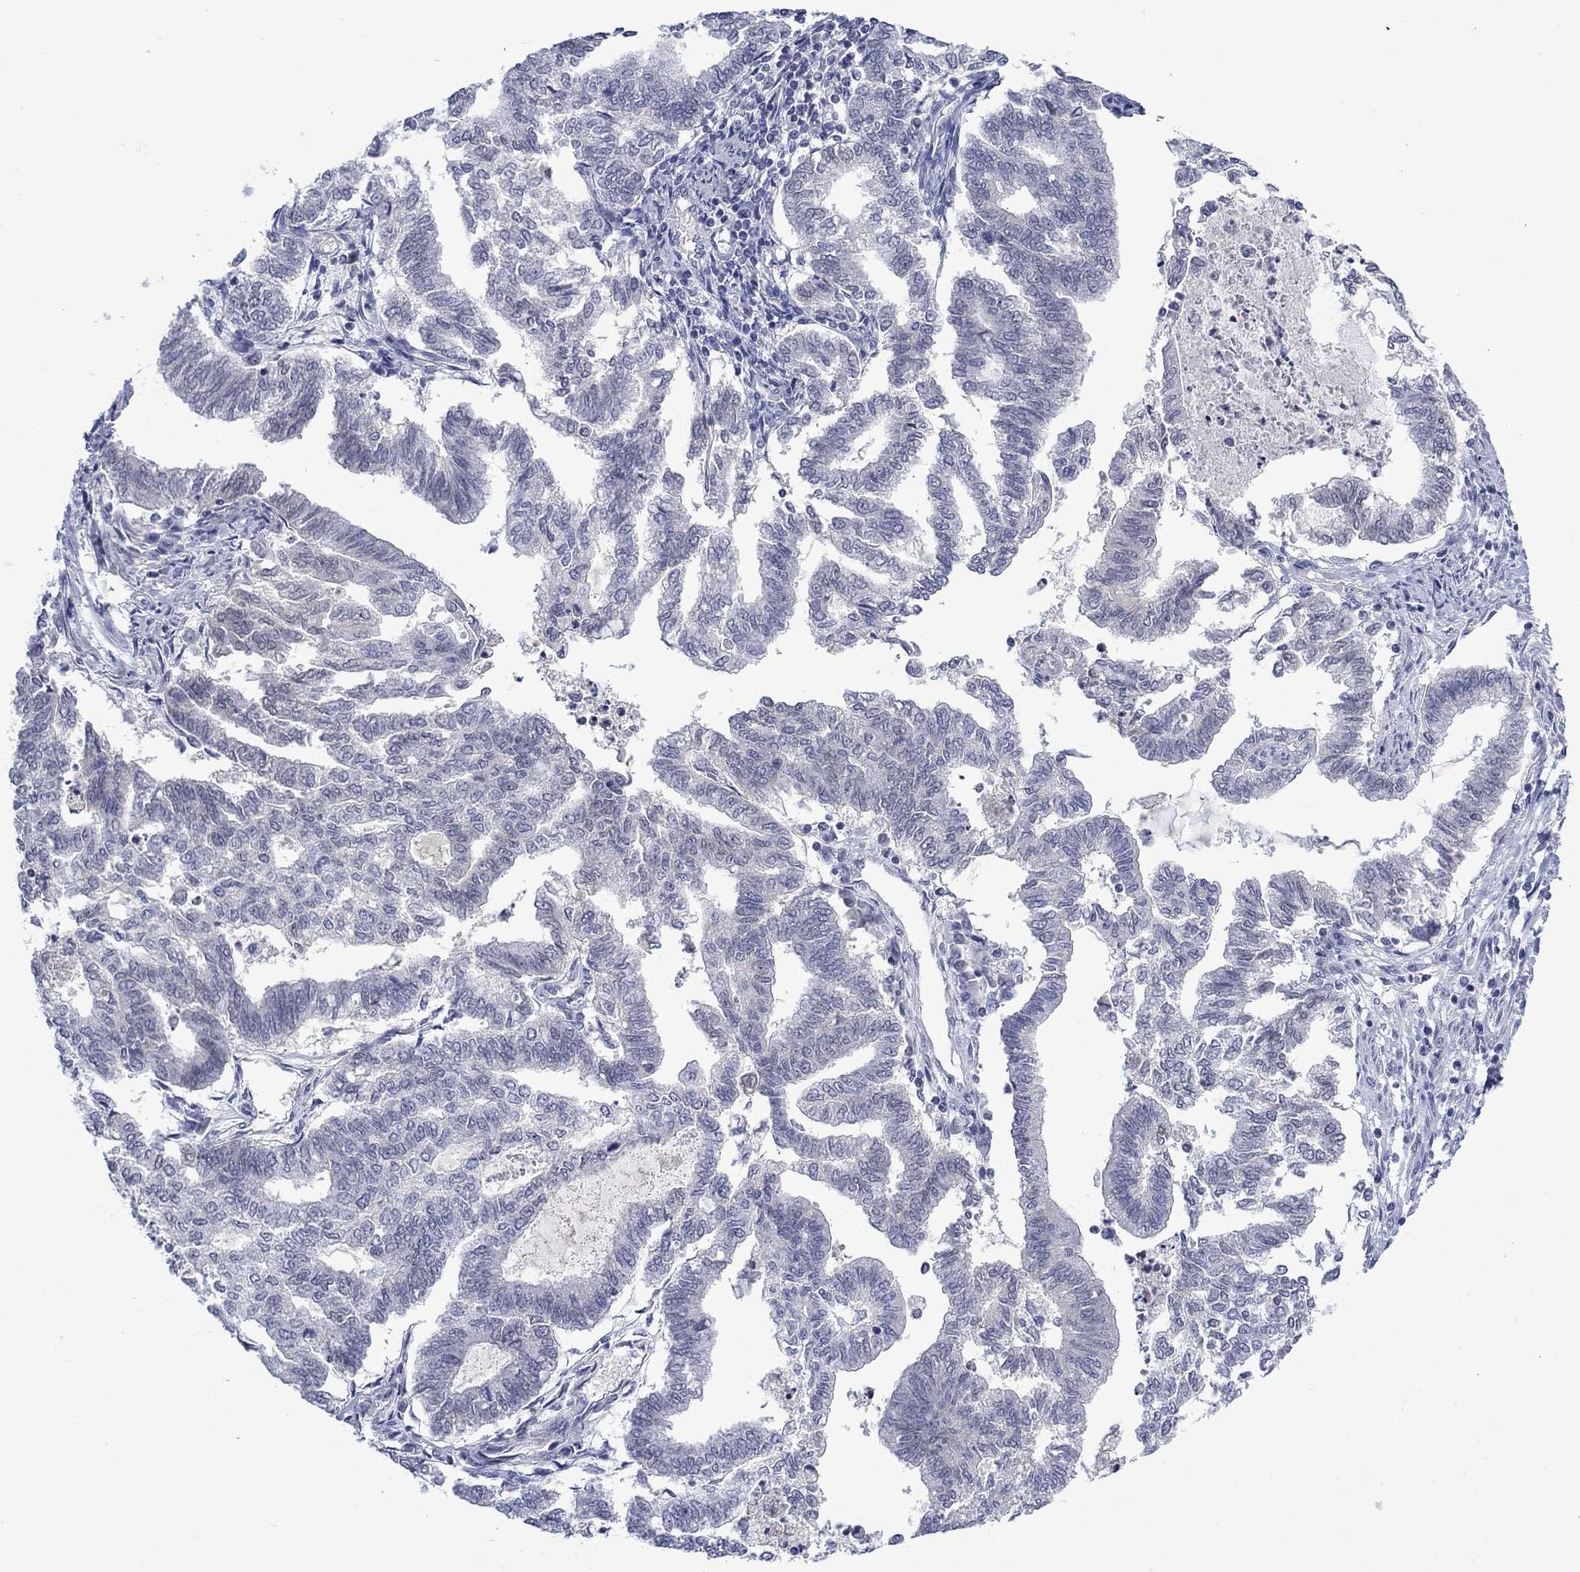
{"staining": {"intensity": "negative", "quantity": "none", "location": "none"}, "tissue": "endometrial cancer", "cell_type": "Tumor cells", "image_type": "cancer", "snomed": [{"axis": "morphology", "description": "Adenocarcinoma, NOS"}, {"axis": "topography", "description": "Endometrium"}], "caption": "This is an immunohistochemistry image of endometrial adenocarcinoma. There is no expression in tumor cells.", "gene": "NSMF", "patient": {"sex": "female", "age": 79}}